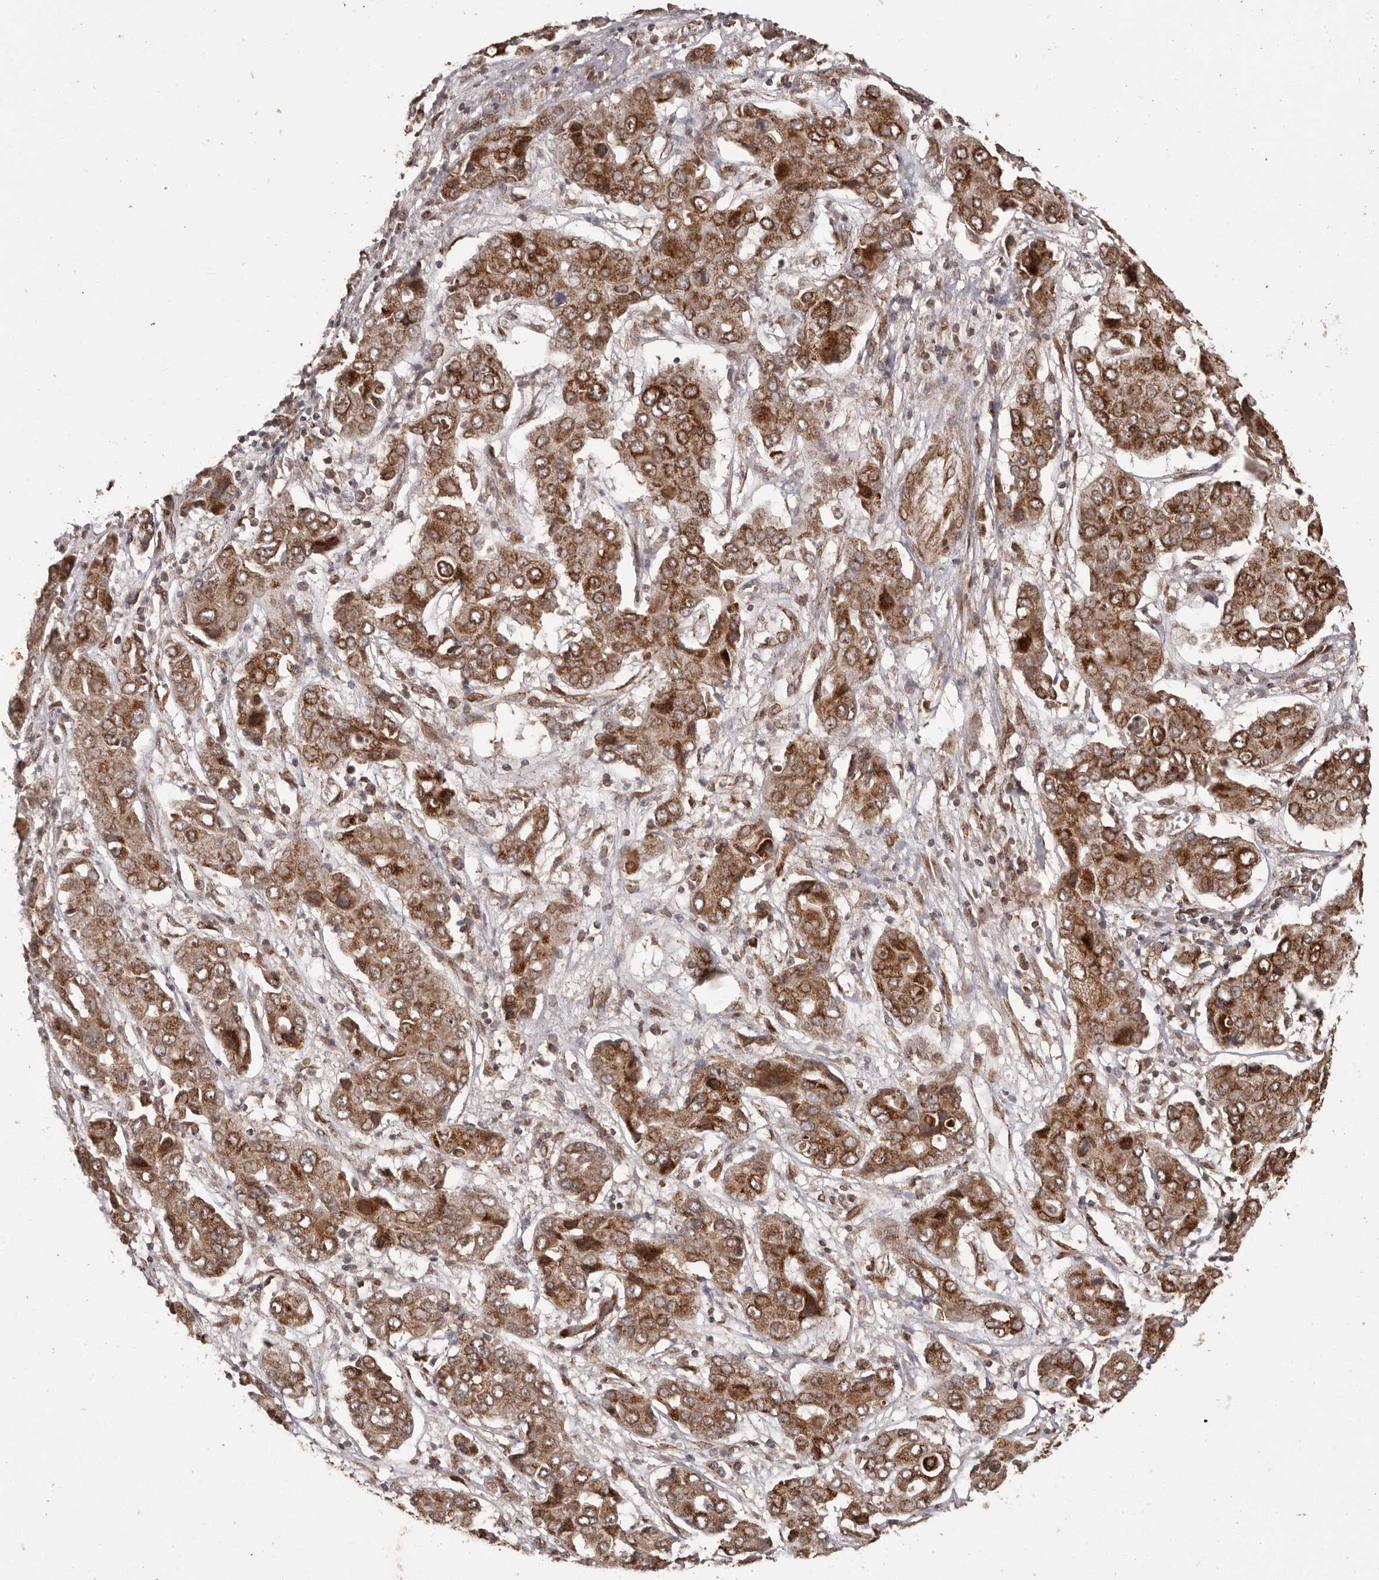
{"staining": {"intensity": "strong", "quantity": ">75%", "location": "cytoplasmic/membranous"}, "tissue": "liver cancer", "cell_type": "Tumor cells", "image_type": "cancer", "snomed": [{"axis": "morphology", "description": "Cholangiocarcinoma"}, {"axis": "topography", "description": "Liver"}], "caption": "This is a photomicrograph of immunohistochemistry (IHC) staining of liver cancer (cholangiocarcinoma), which shows strong staining in the cytoplasmic/membranous of tumor cells.", "gene": "CHRM2", "patient": {"sex": "male", "age": 67}}